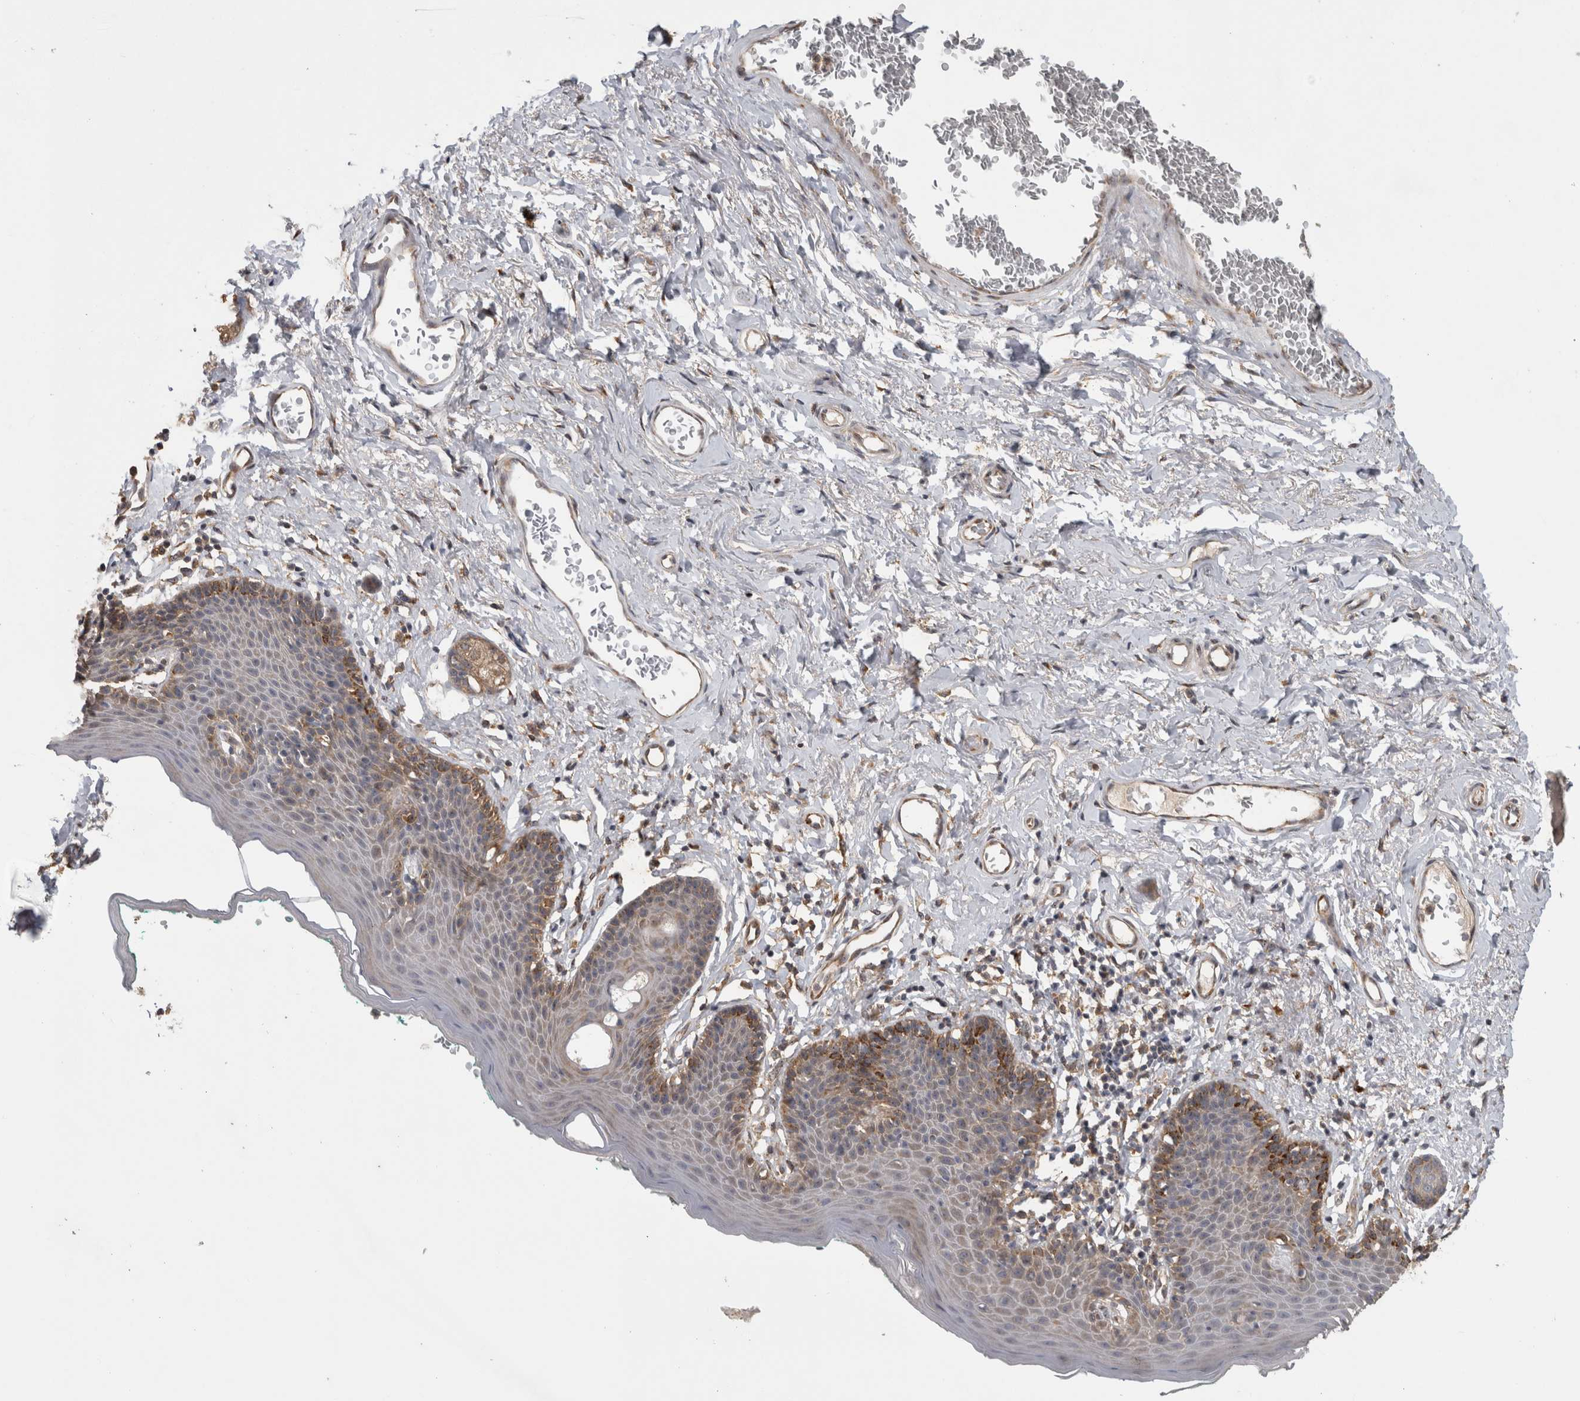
{"staining": {"intensity": "moderate", "quantity": "25%-75%", "location": "cytoplasmic/membranous"}, "tissue": "skin", "cell_type": "Epidermal cells", "image_type": "normal", "snomed": [{"axis": "morphology", "description": "Normal tissue, NOS"}, {"axis": "topography", "description": "Vulva"}], "caption": "Epidermal cells exhibit moderate cytoplasmic/membranous expression in approximately 25%-75% of cells in benign skin.", "gene": "ATXN2", "patient": {"sex": "female", "age": 66}}